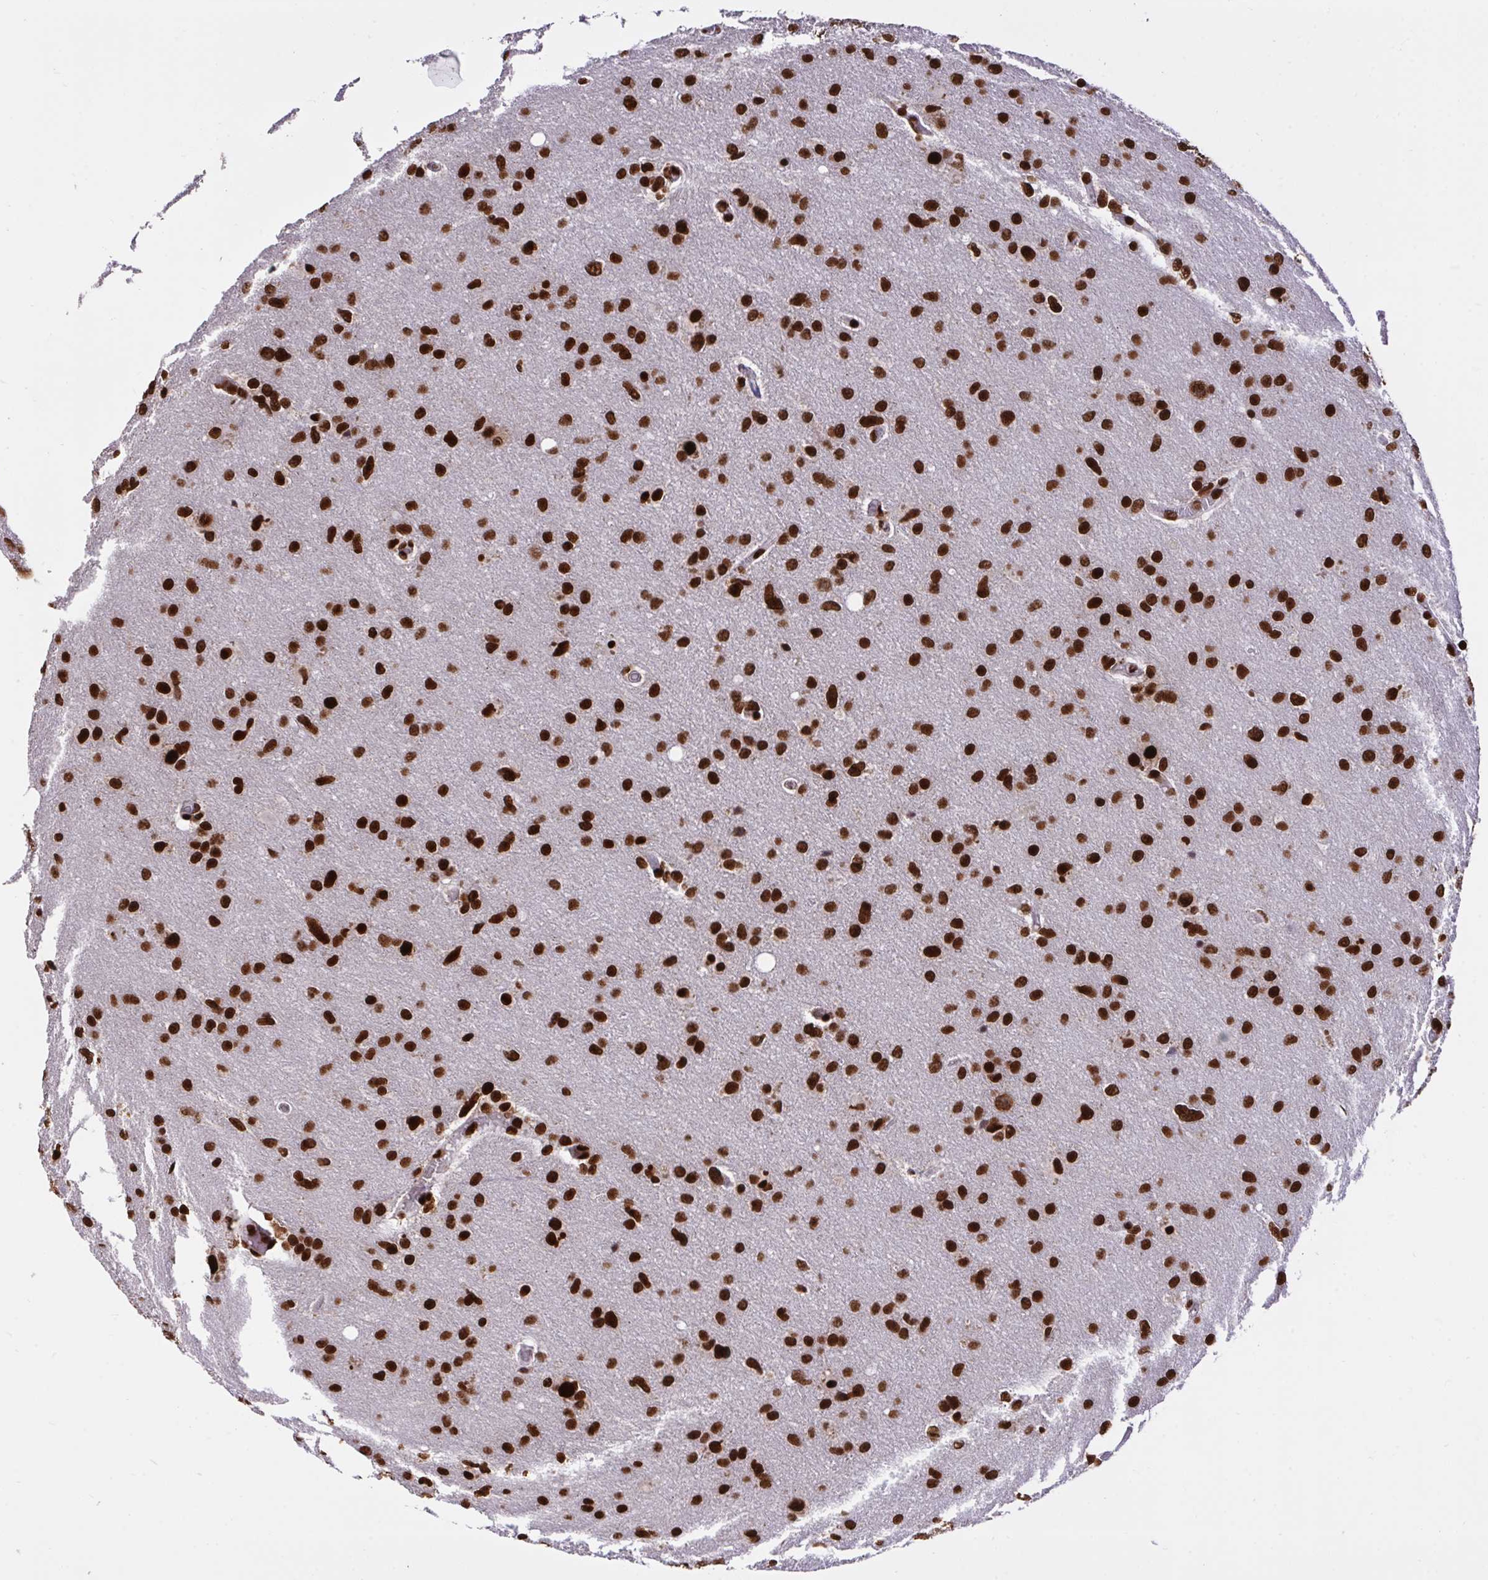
{"staining": {"intensity": "strong", "quantity": ">75%", "location": "nuclear"}, "tissue": "glioma", "cell_type": "Tumor cells", "image_type": "cancer", "snomed": [{"axis": "morphology", "description": "Glioma, malignant, High grade"}, {"axis": "topography", "description": "Brain"}], "caption": "Immunohistochemical staining of malignant glioma (high-grade) demonstrates high levels of strong nuclear protein positivity in approximately >75% of tumor cells.", "gene": "HNRNPL", "patient": {"sex": "male", "age": 53}}